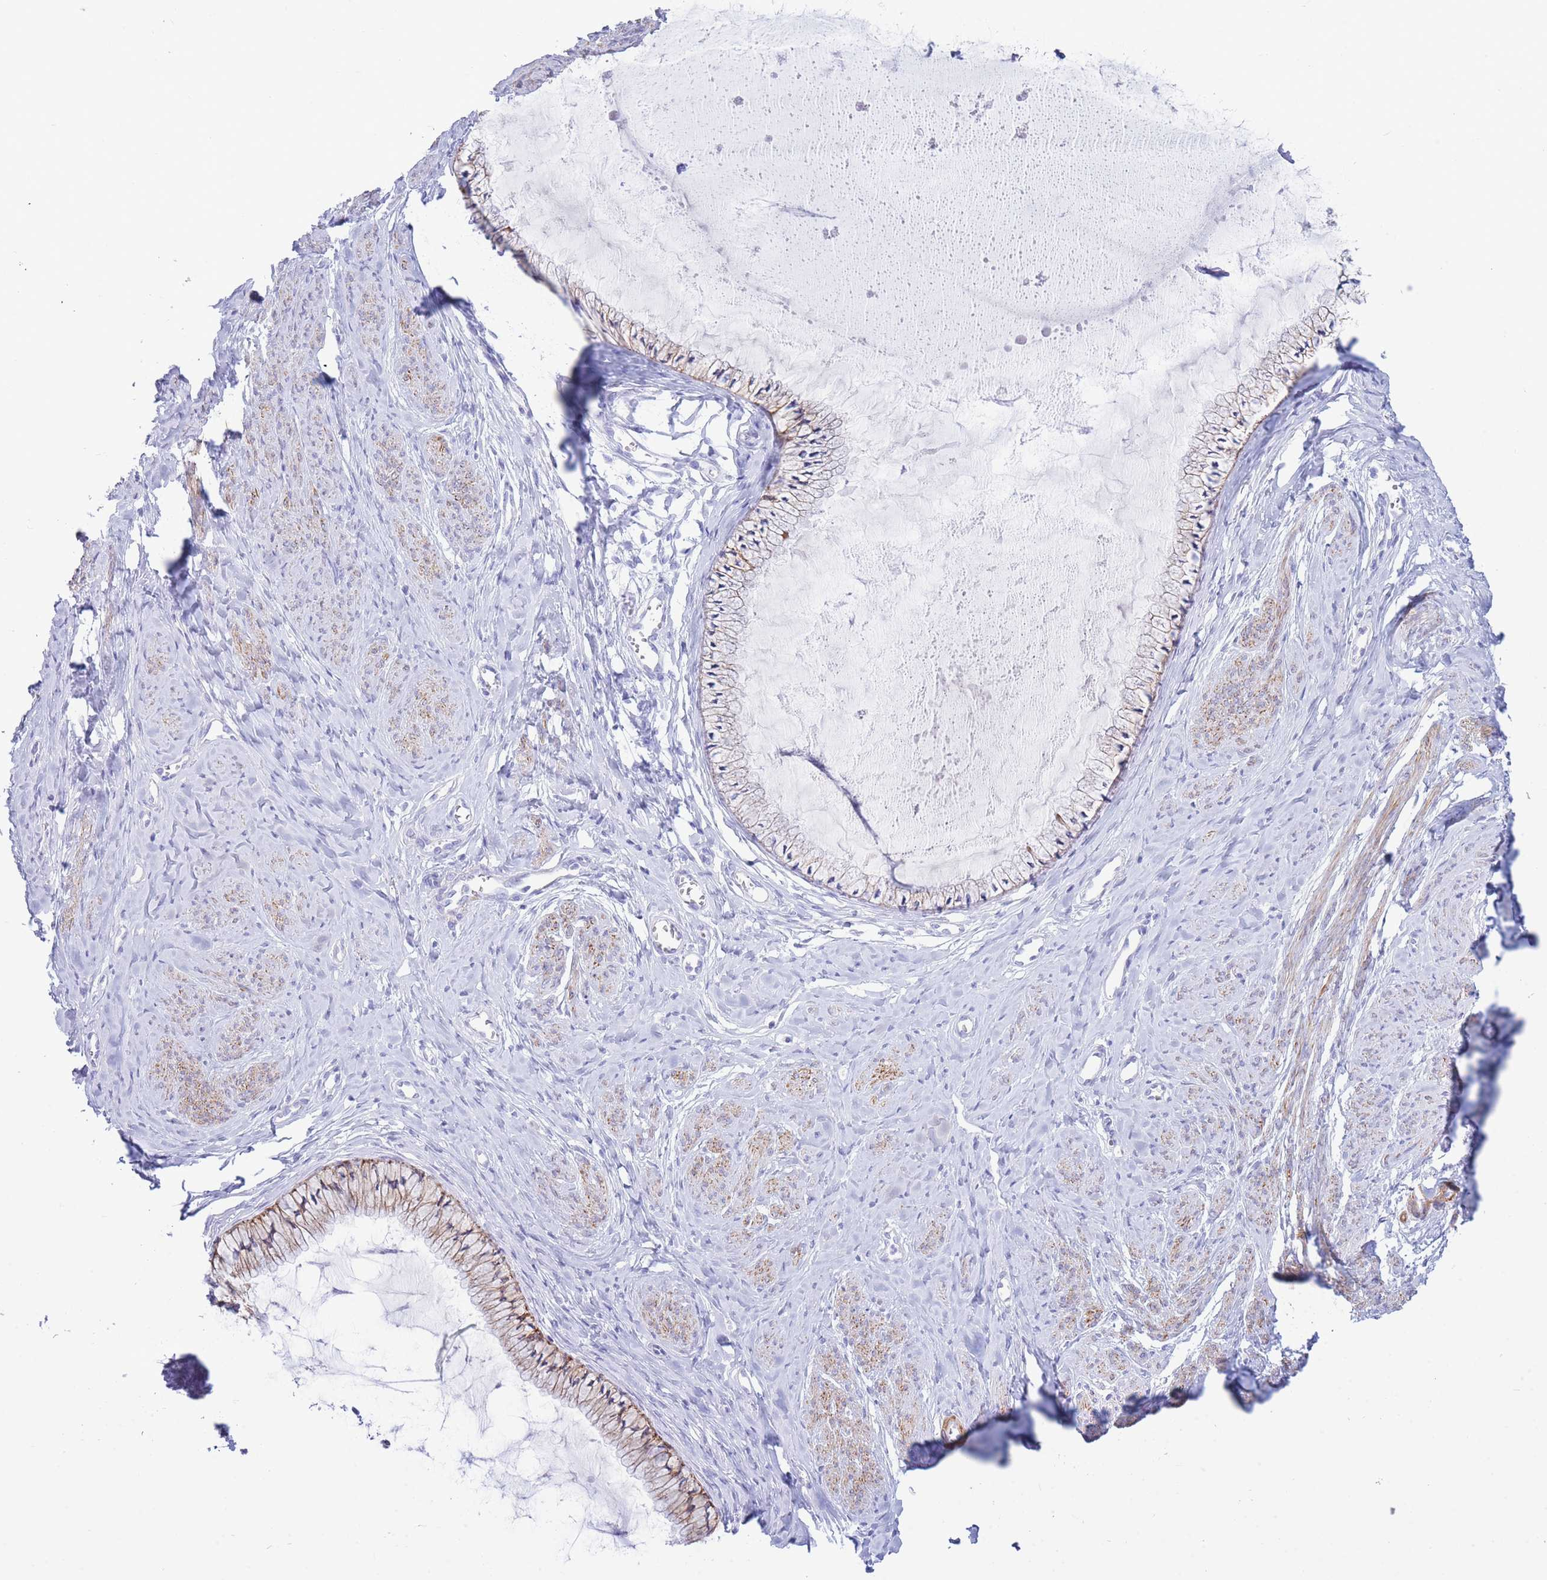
{"staining": {"intensity": "moderate", "quantity": "25%-75%", "location": "cytoplasmic/membranous"}, "tissue": "cervix", "cell_type": "Glandular cells", "image_type": "normal", "snomed": [{"axis": "morphology", "description": "Normal tissue, NOS"}, {"axis": "topography", "description": "Cervix"}], "caption": "Glandular cells demonstrate medium levels of moderate cytoplasmic/membranous positivity in approximately 25%-75% of cells in unremarkable cervix. (Brightfield microscopy of DAB IHC at high magnification).", "gene": "VWA8", "patient": {"sex": "female", "age": 42}}